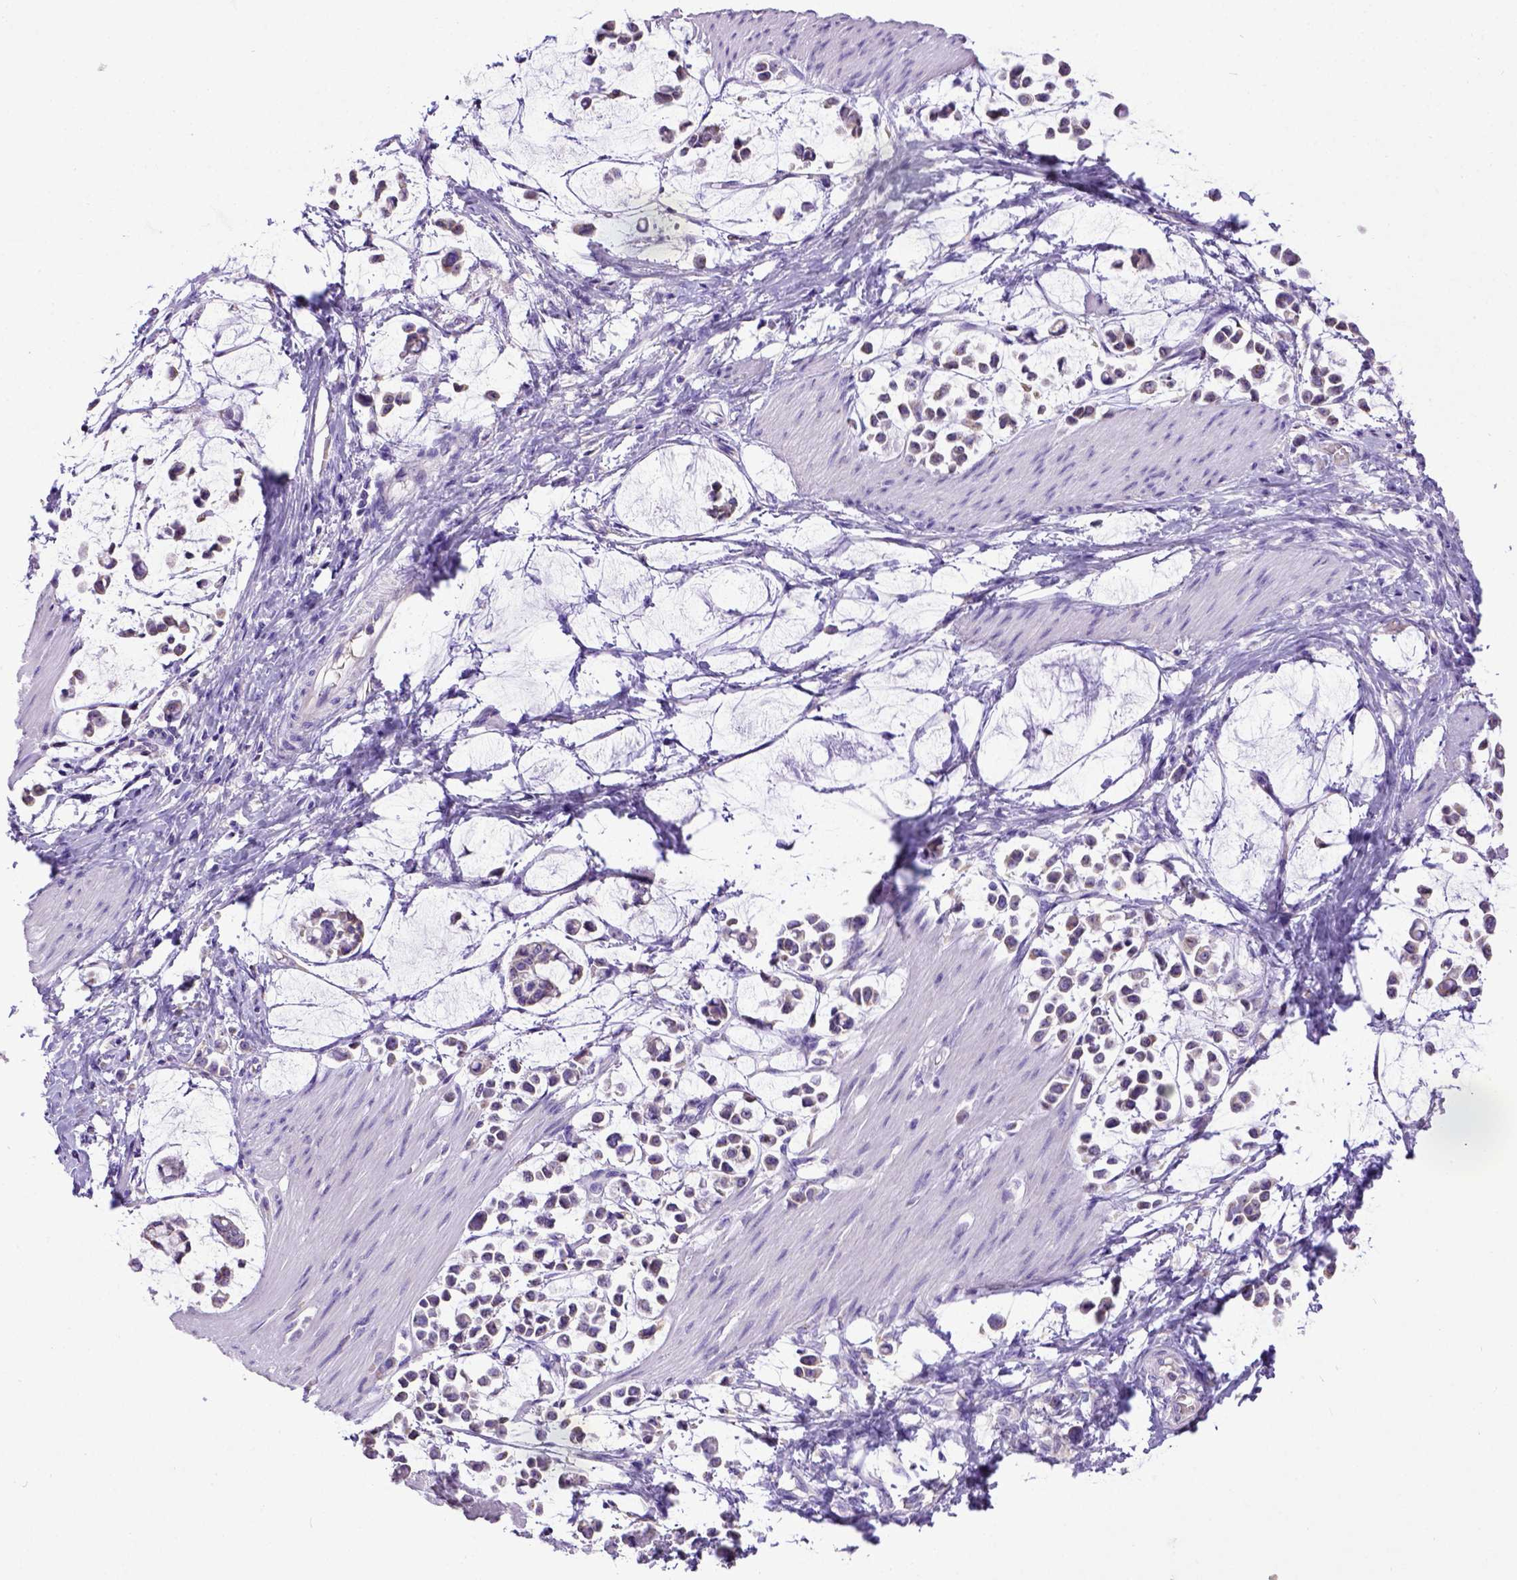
{"staining": {"intensity": "weak", "quantity": "25%-75%", "location": "cytoplasmic/membranous"}, "tissue": "stomach cancer", "cell_type": "Tumor cells", "image_type": "cancer", "snomed": [{"axis": "morphology", "description": "Adenocarcinoma, NOS"}, {"axis": "topography", "description": "Stomach"}], "caption": "Approximately 25%-75% of tumor cells in stomach cancer exhibit weak cytoplasmic/membranous protein expression as visualized by brown immunohistochemical staining.", "gene": "SPEF1", "patient": {"sex": "male", "age": 82}}